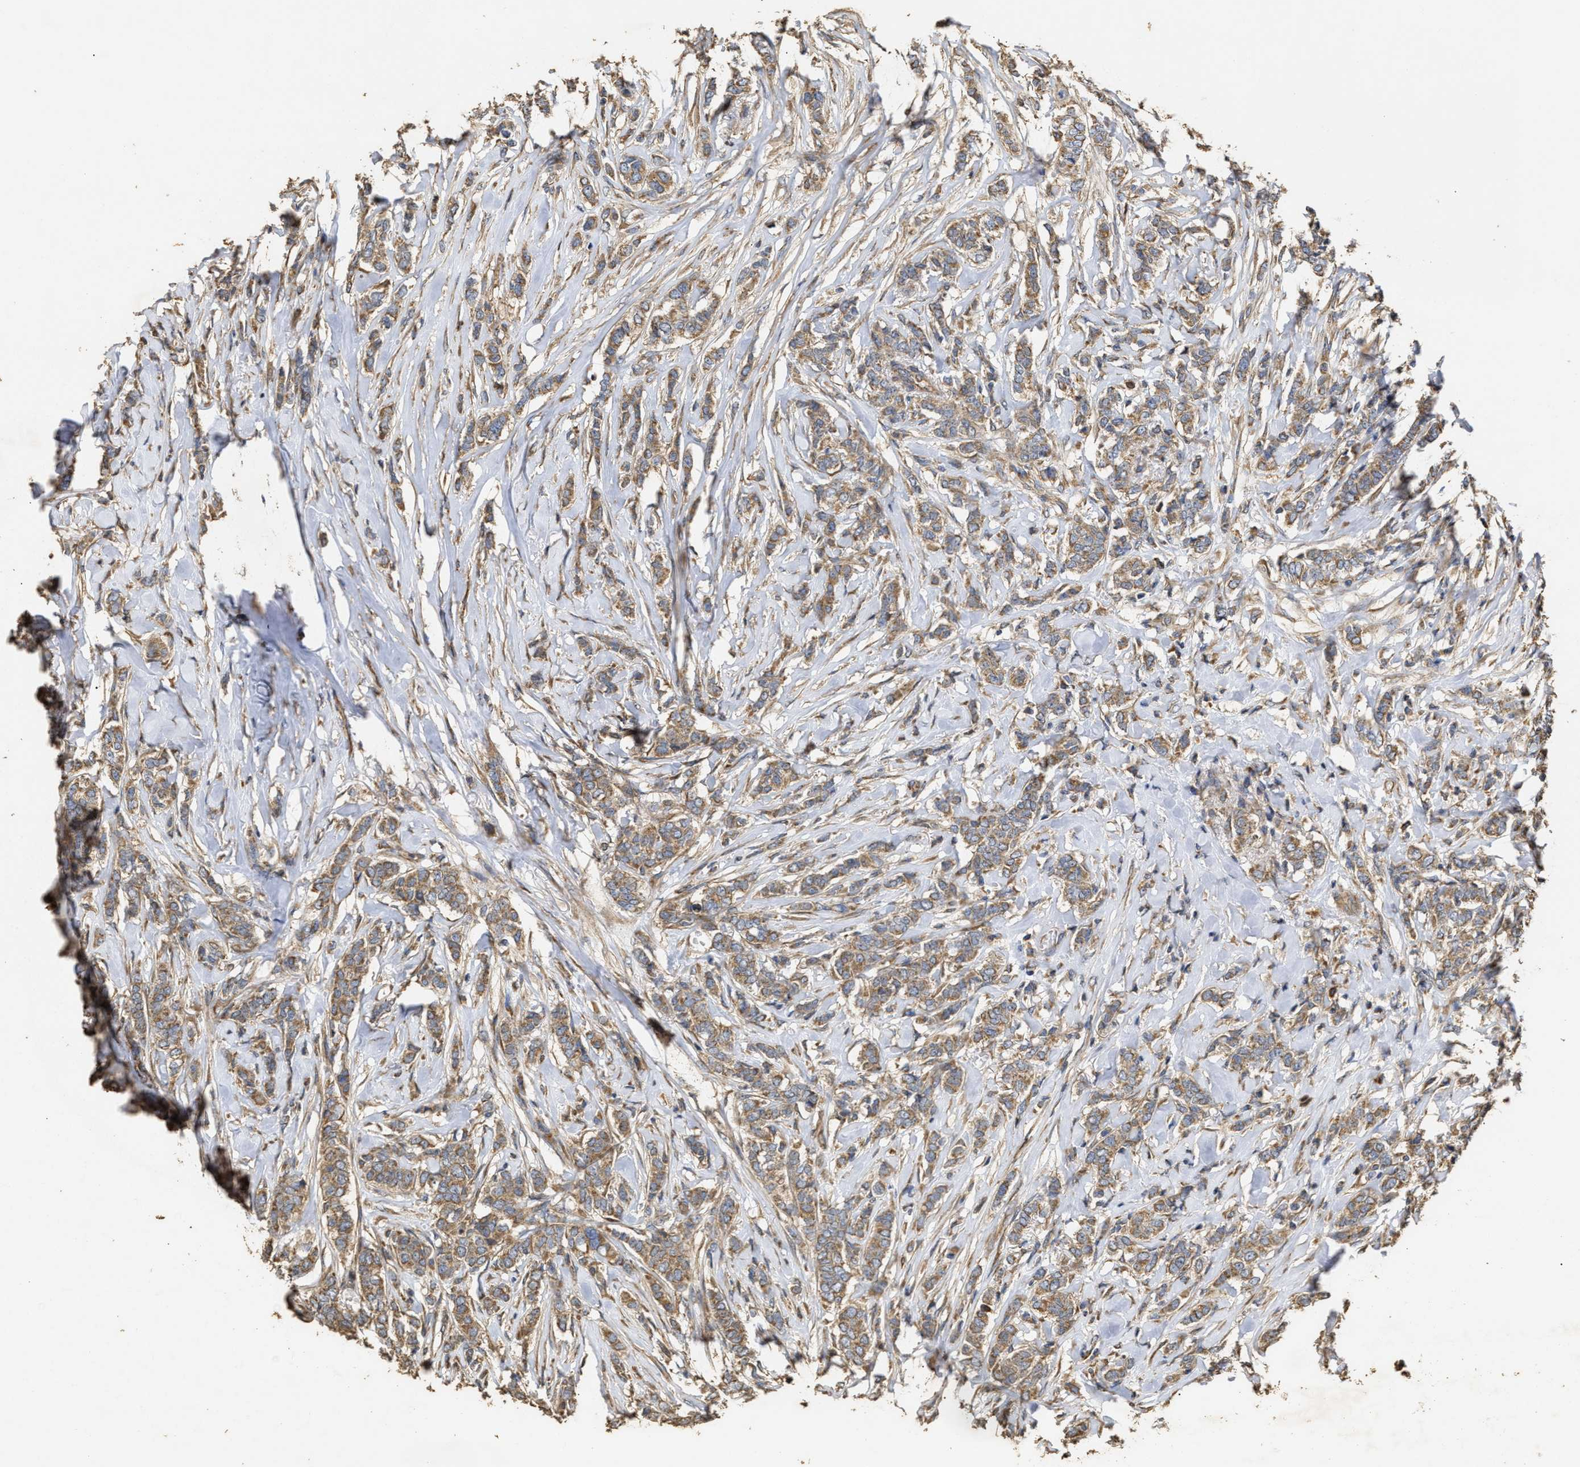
{"staining": {"intensity": "moderate", "quantity": ">75%", "location": "cytoplasmic/membranous"}, "tissue": "breast cancer", "cell_type": "Tumor cells", "image_type": "cancer", "snomed": [{"axis": "morphology", "description": "Lobular carcinoma"}, {"axis": "topography", "description": "Skin"}, {"axis": "topography", "description": "Breast"}], "caption": "Breast lobular carcinoma stained for a protein (brown) displays moderate cytoplasmic/membranous positive expression in approximately >75% of tumor cells.", "gene": "NAV1", "patient": {"sex": "female", "age": 46}}